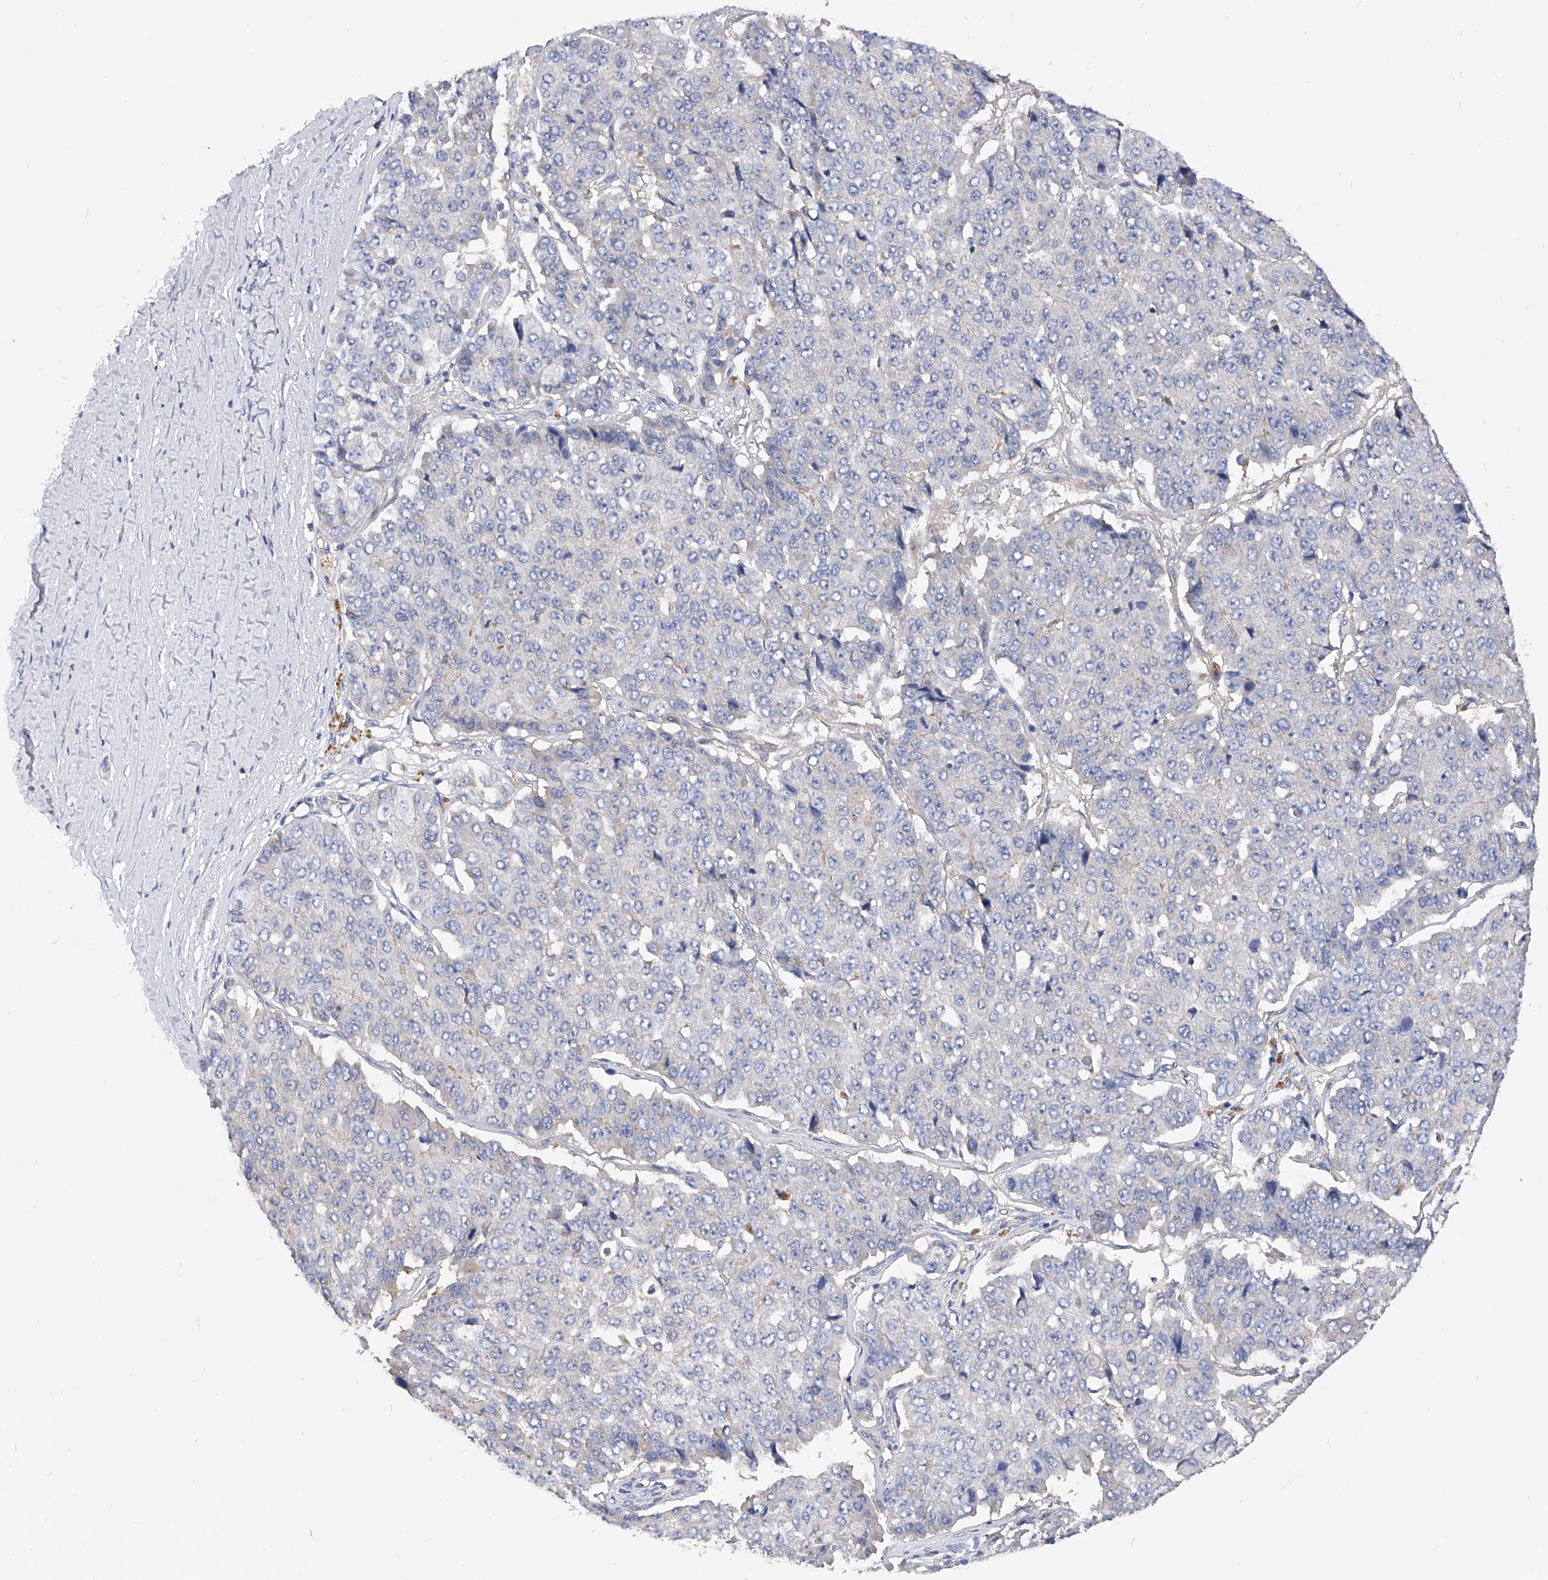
{"staining": {"intensity": "negative", "quantity": "none", "location": "none"}, "tissue": "pancreatic cancer", "cell_type": "Tumor cells", "image_type": "cancer", "snomed": [{"axis": "morphology", "description": "Adenocarcinoma, NOS"}, {"axis": "topography", "description": "Pancreas"}], "caption": "The micrograph exhibits no staining of tumor cells in pancreatic adenocarcinoma.", "gene": "PPP5C", "patient": {"sex": "male", "age": 50}}